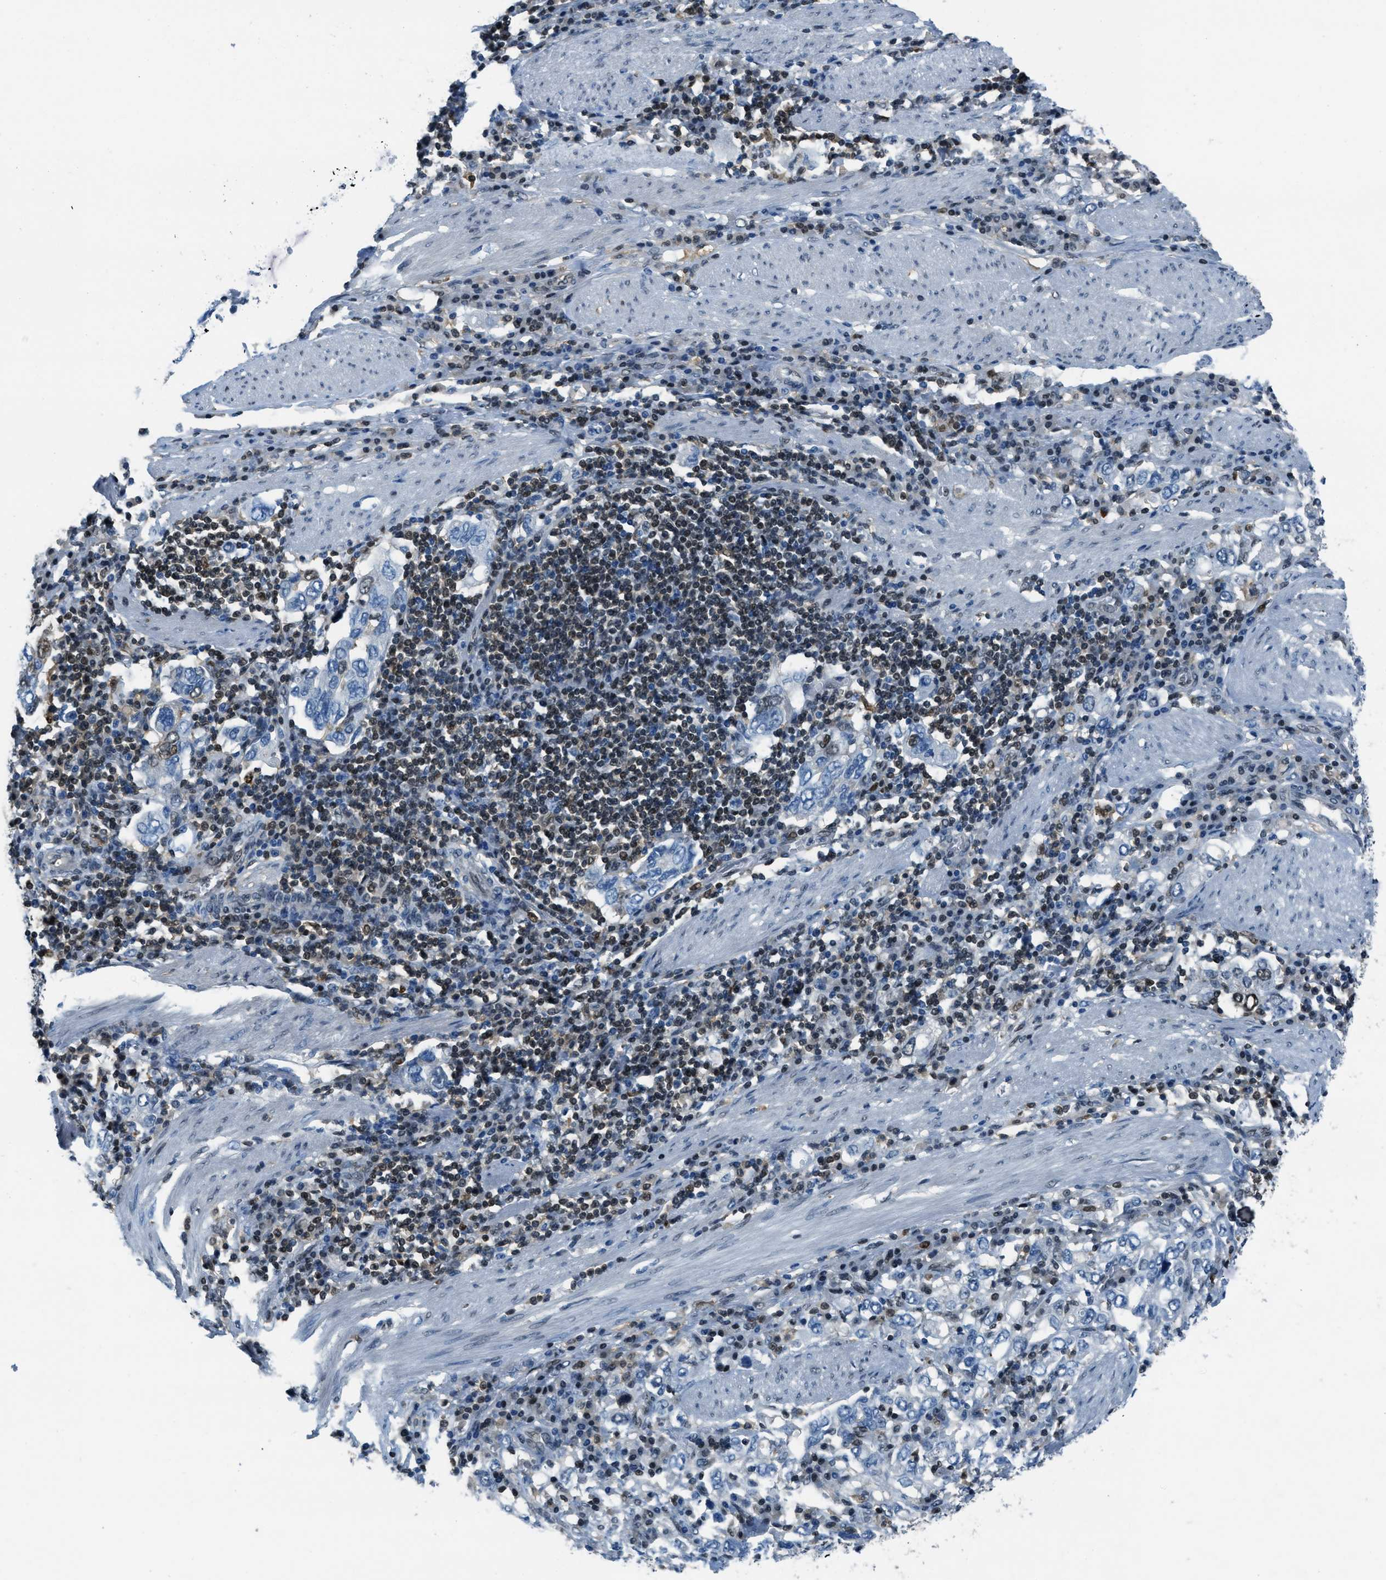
{"staining": {"intensity": "negative", "quantity": "none", "location": "none"}, "tissue": "stomach cancer", "cell_type": "Tumor cells", "image_type": "cancer", "snomed": [{"axis": "morphology", "description": "Adenocarcinoma, NOS"}, {"axis": "topography", "description": "Stomach, upper"}], "caption": "Immunohistochemistry (IHC) photomicrograph of neoplastic tissue: adenocarcinoma (stomach) stained with DAB exhibits no significant protein positivity in tumor cells.", "gene": "OGFR", "patient": {"sex": "male", "age": 62}}